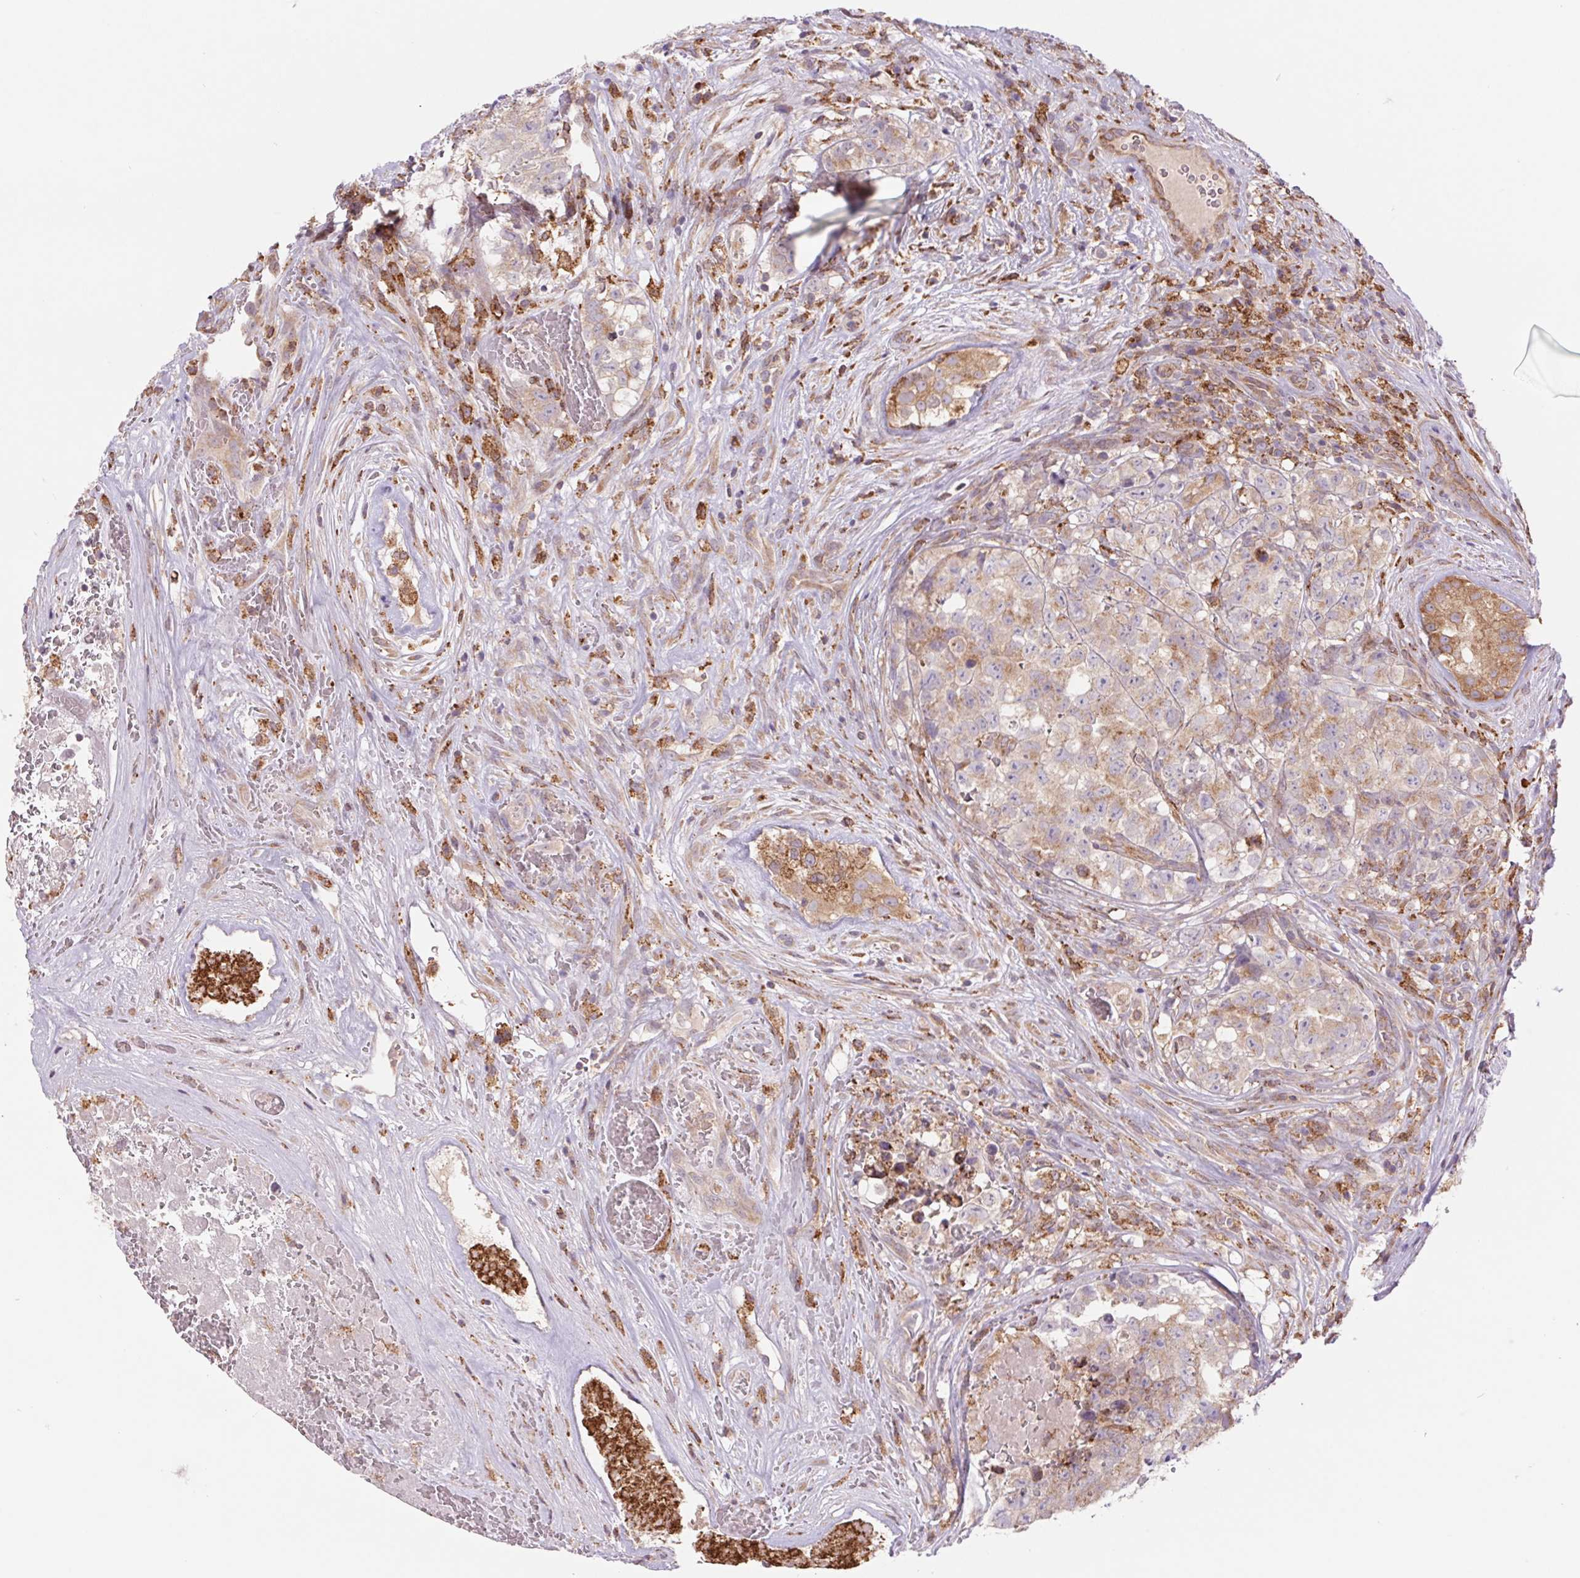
{"staining": {"intensity": "weak", "quantity": ">75%", "location": "cytoplasmic/membranous"}, "tissue": "testis cancer", "cell_type": "Tumor cells", "image_type": "cancer", "snomed": [{"axis": "morphology", "description": "Carcinoma, Embryonal, NOS"}, {"axis": "topography", "description": "Testis"}], "caption": "Immunohistochemical staining of human testis cancer reveals weak cytoplasmic/membranous protein expression in approximately >75% of tumor cells. The protein of interest is shown in brown color, while the nuclei are stained blue.", "gene": "KLHL20", "patient": {"sex": "male", "age": 18}}